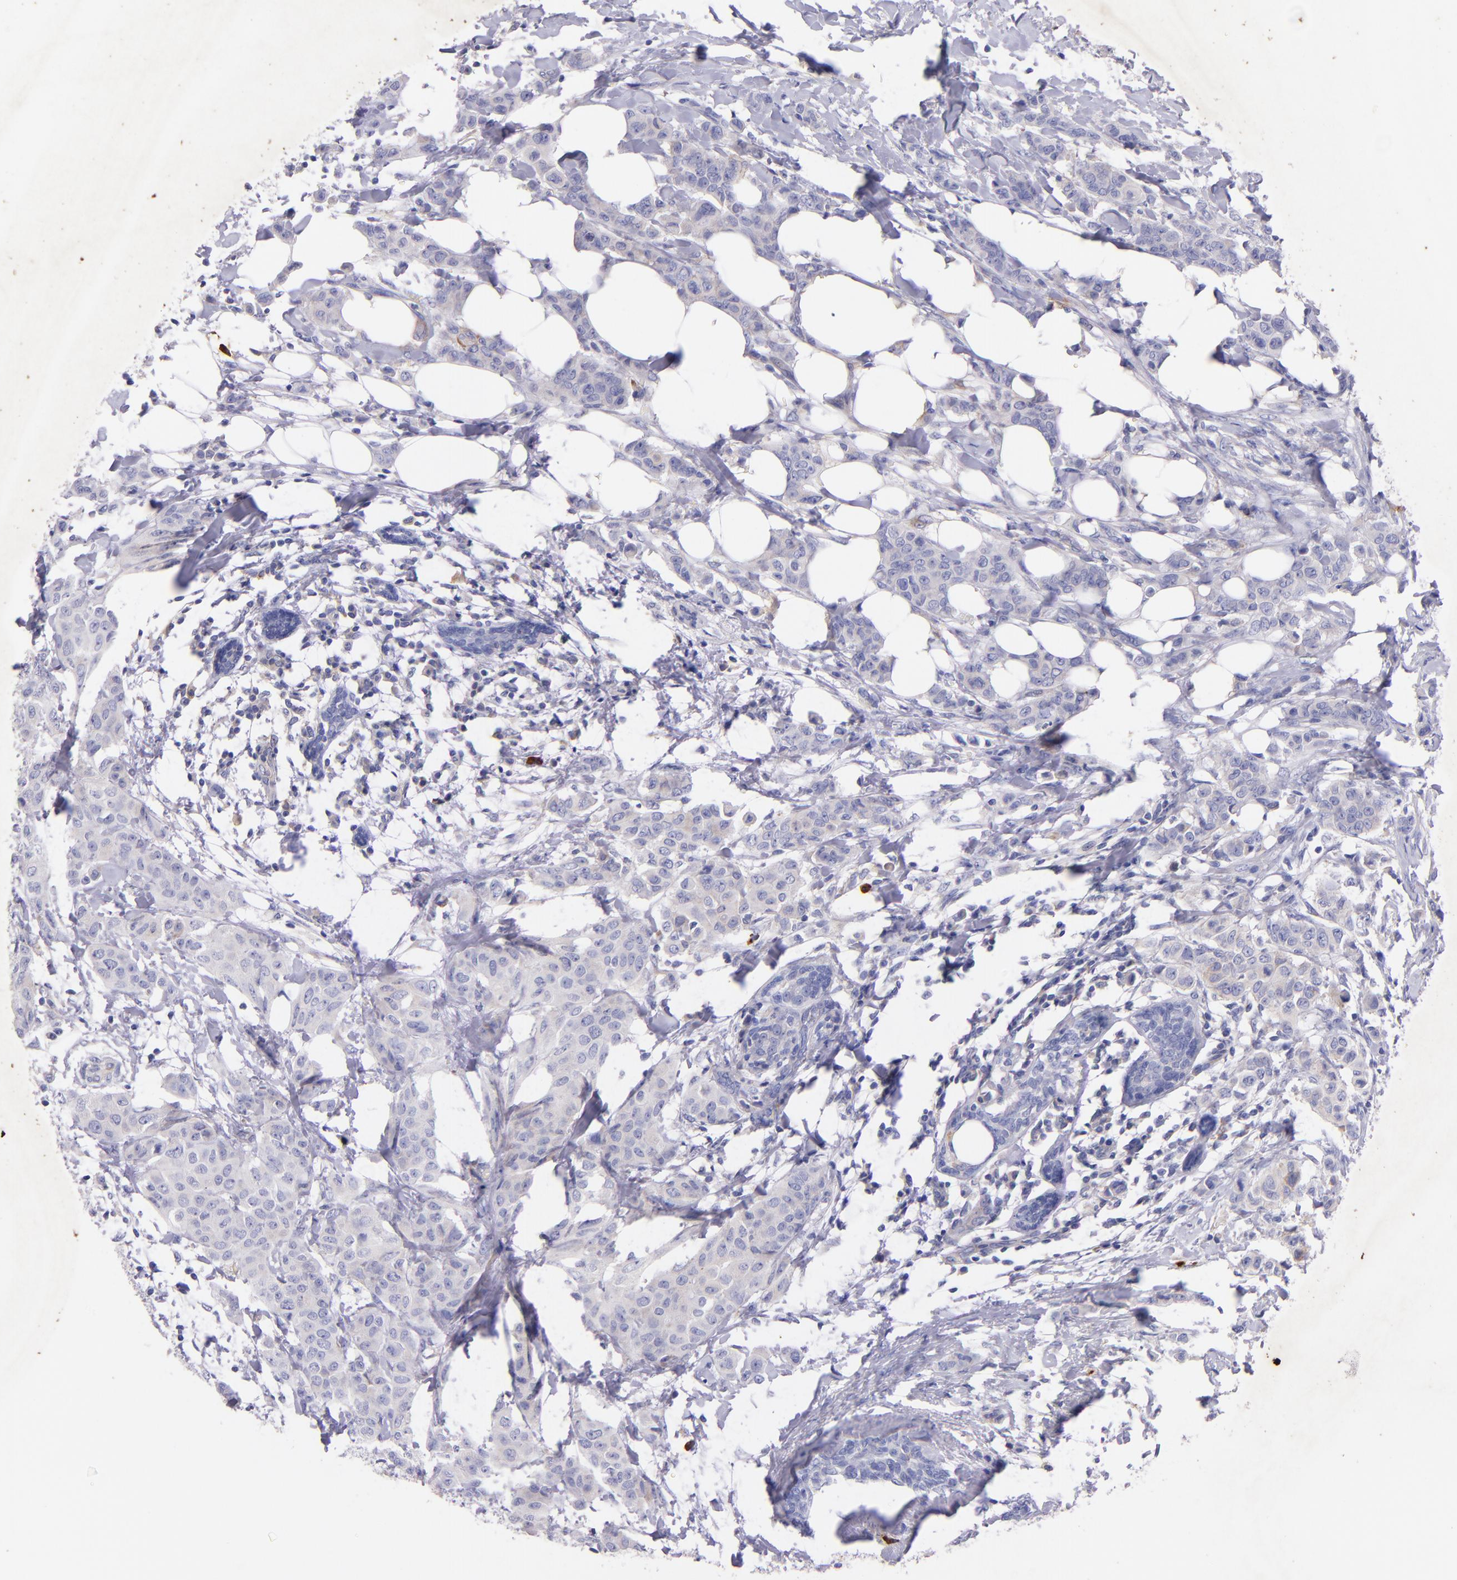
{"staining": {"intensity": "negative", "quantity": "none", "location": "none"}, "tissue": "breast cancer", "cell_type": "Tumor cells", "image_type": "cancer", "snomed": [{"axis": "morphology", "description": "Duct carcinoma"}, {"axis": "topography", "description": "Breast"}], "caption": "Immunohistochemical staining of breast infiltrating ductal carcinoma exhibits no significant expression in tumor cells. (Stains: DAB (3,3'-diaminobenzidine) immunohistochemistry (IHC) with hematoxylin counter stain, Microscopy: brightfield microscopy at high magnification).", "gene": "RET", "patient": {"sex": "female", "age": 40}}